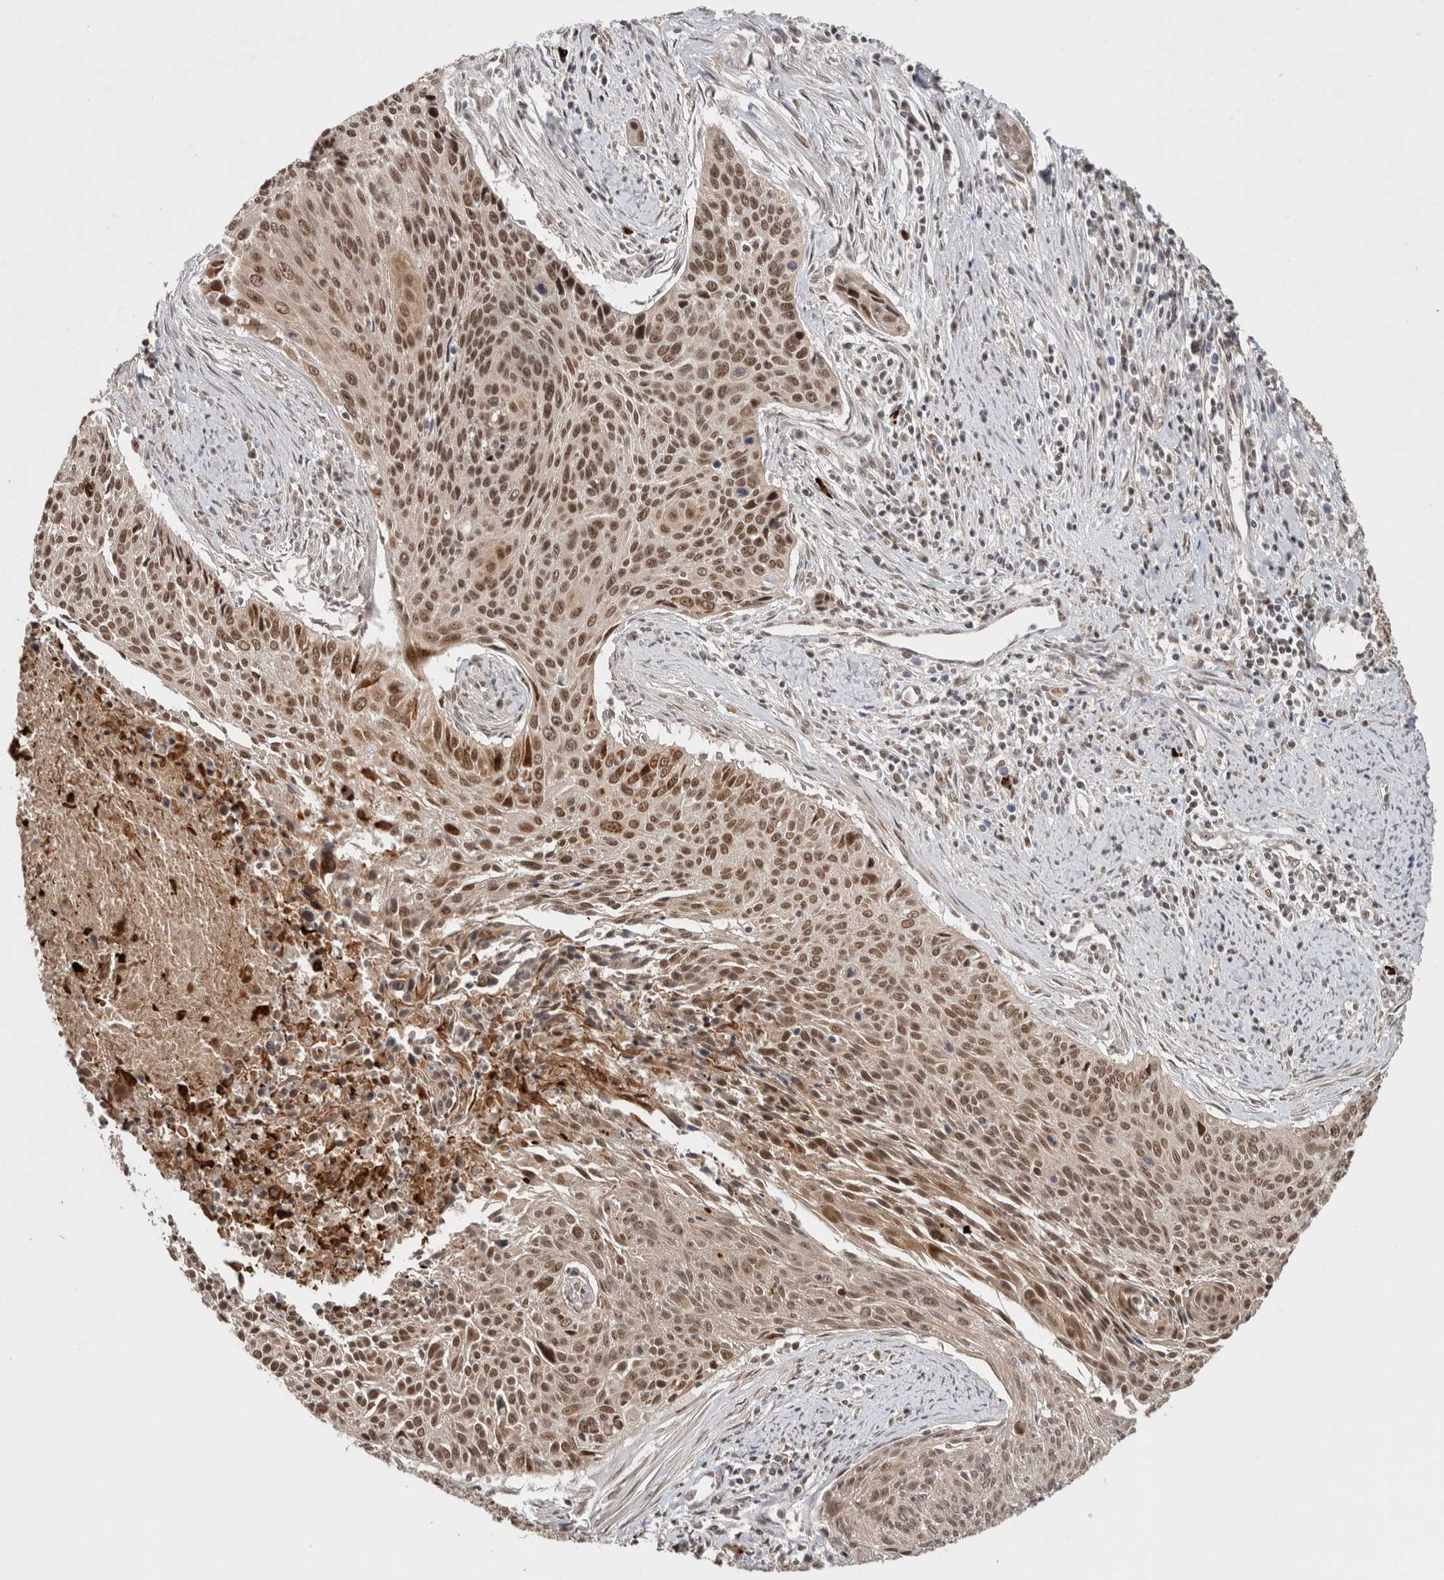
{"staining": {"intensity": "moderate", "quantity": ">75%", "location": "nuclear"}, "tissue": "cervical cancer", "cell_type": "Tumor cells", "image_type": "cancer", "snomed": [{"axis": "morphology", "description": "Squamous cell carcinoma, NOS"}, {"axis": "topography", "description": "Cervix"}], "caption": "About >75% of tumor cells in human cervical squamous cell carcinoma demonstrate moderate nuclear protein staining as visualized by brown immunohistochemical staining.", "gene": "MPHOSPH6", "patient": {"sex": "female", "age": 55}}